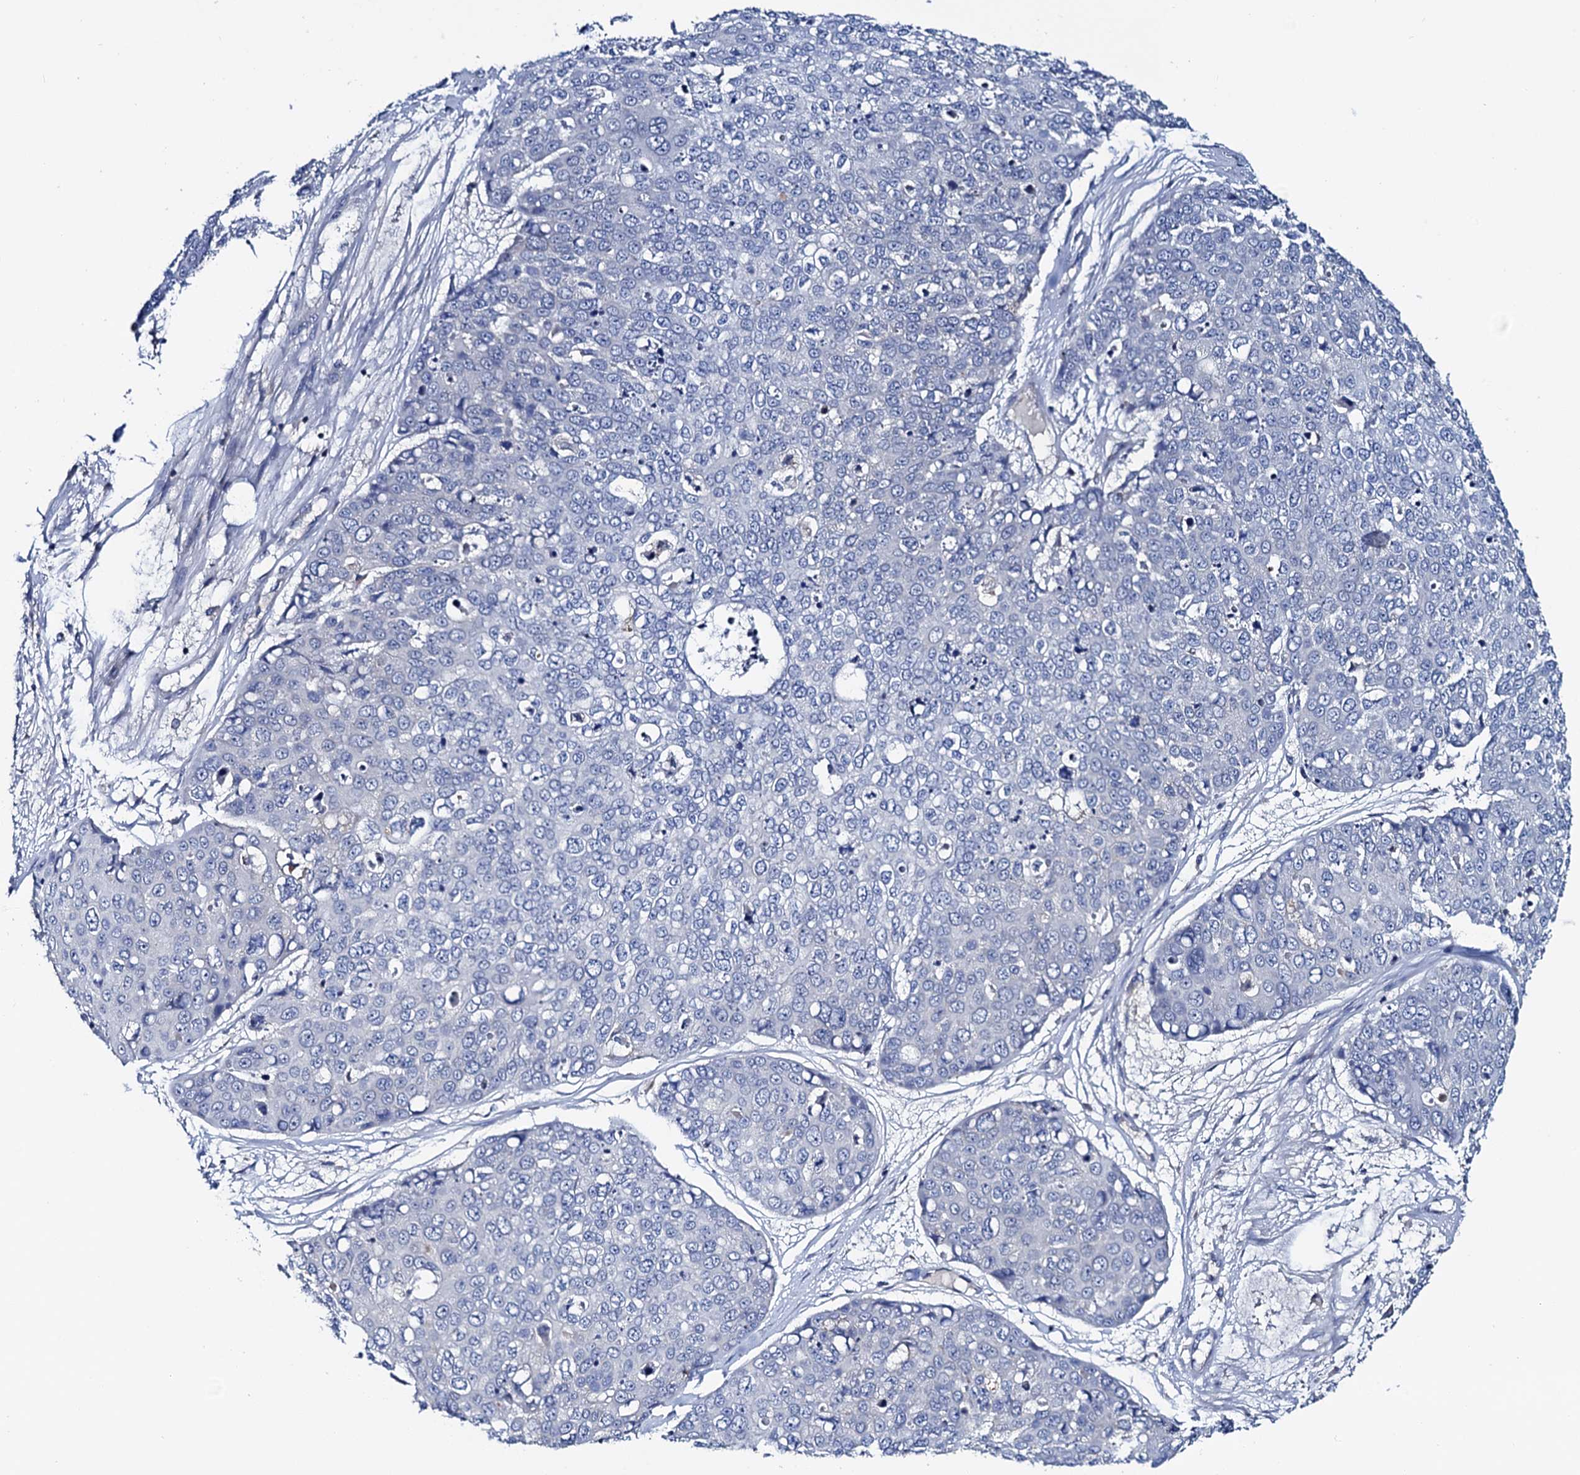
{"staining": {"intensity": "negative", "quantity": "none", "location": "none"}, "tissue": "skin cancer", "cell_type": "Tumor cells", "image_type": "cancer", "snomed": [{"axis": "morphology", "description": "Squamous cell carcinoma, NOS"}, {"axis": "topography", "description": "Skin"}], "caption": "Immunohistochemistry of skin cancer (squamous cell carcinoma) demonstrates no expression in tumor cells. The staining was performed using DAB to visualize the protein expression in brown, while the nuclei were stained in blue with hematoxylin (Magnification: 20x).", "gene": "MRPL48", "patient": {"sex": "female", "age": 44}}